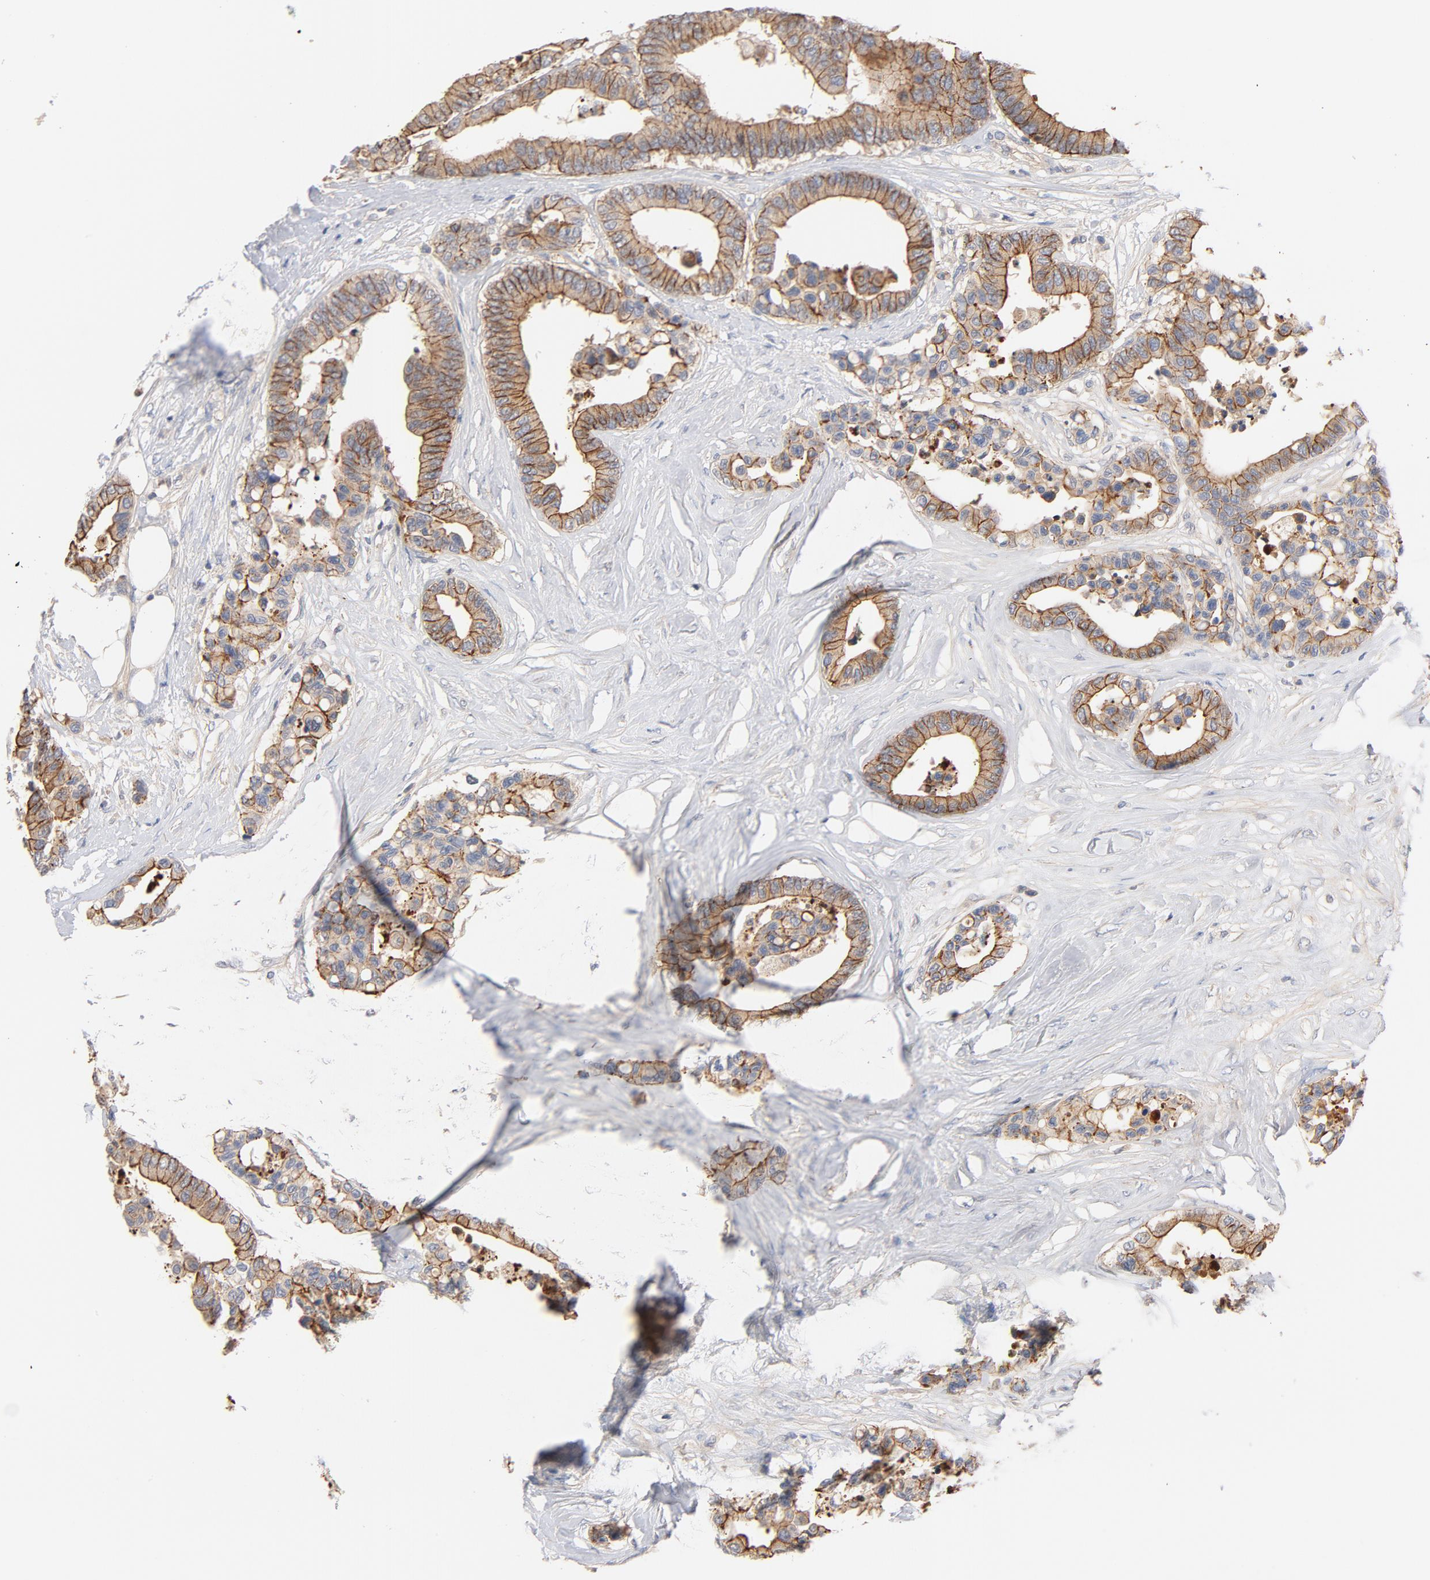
{"staining": {"intensity": "strong", "quantity": ">75%", "location": "cytoplasmic/membranous"}, "tissue": "colorectal cancer", "cell_type": "Tumor cells", "image_type": "cancer", "snomed": [{"axis": "morphology", "description": "Adenocarcinoma, NOS"}, {"axis": "topography", "description": "Colon"}], "caption": "Immunohistochemical staining of human adenocarcinoma (colorectal) reveals strong cytoplasmic/membranous protein positivity in about >75% of tumor cells.", "gene": "STRN3", "patient": {"sex": "male", "age": 82}}